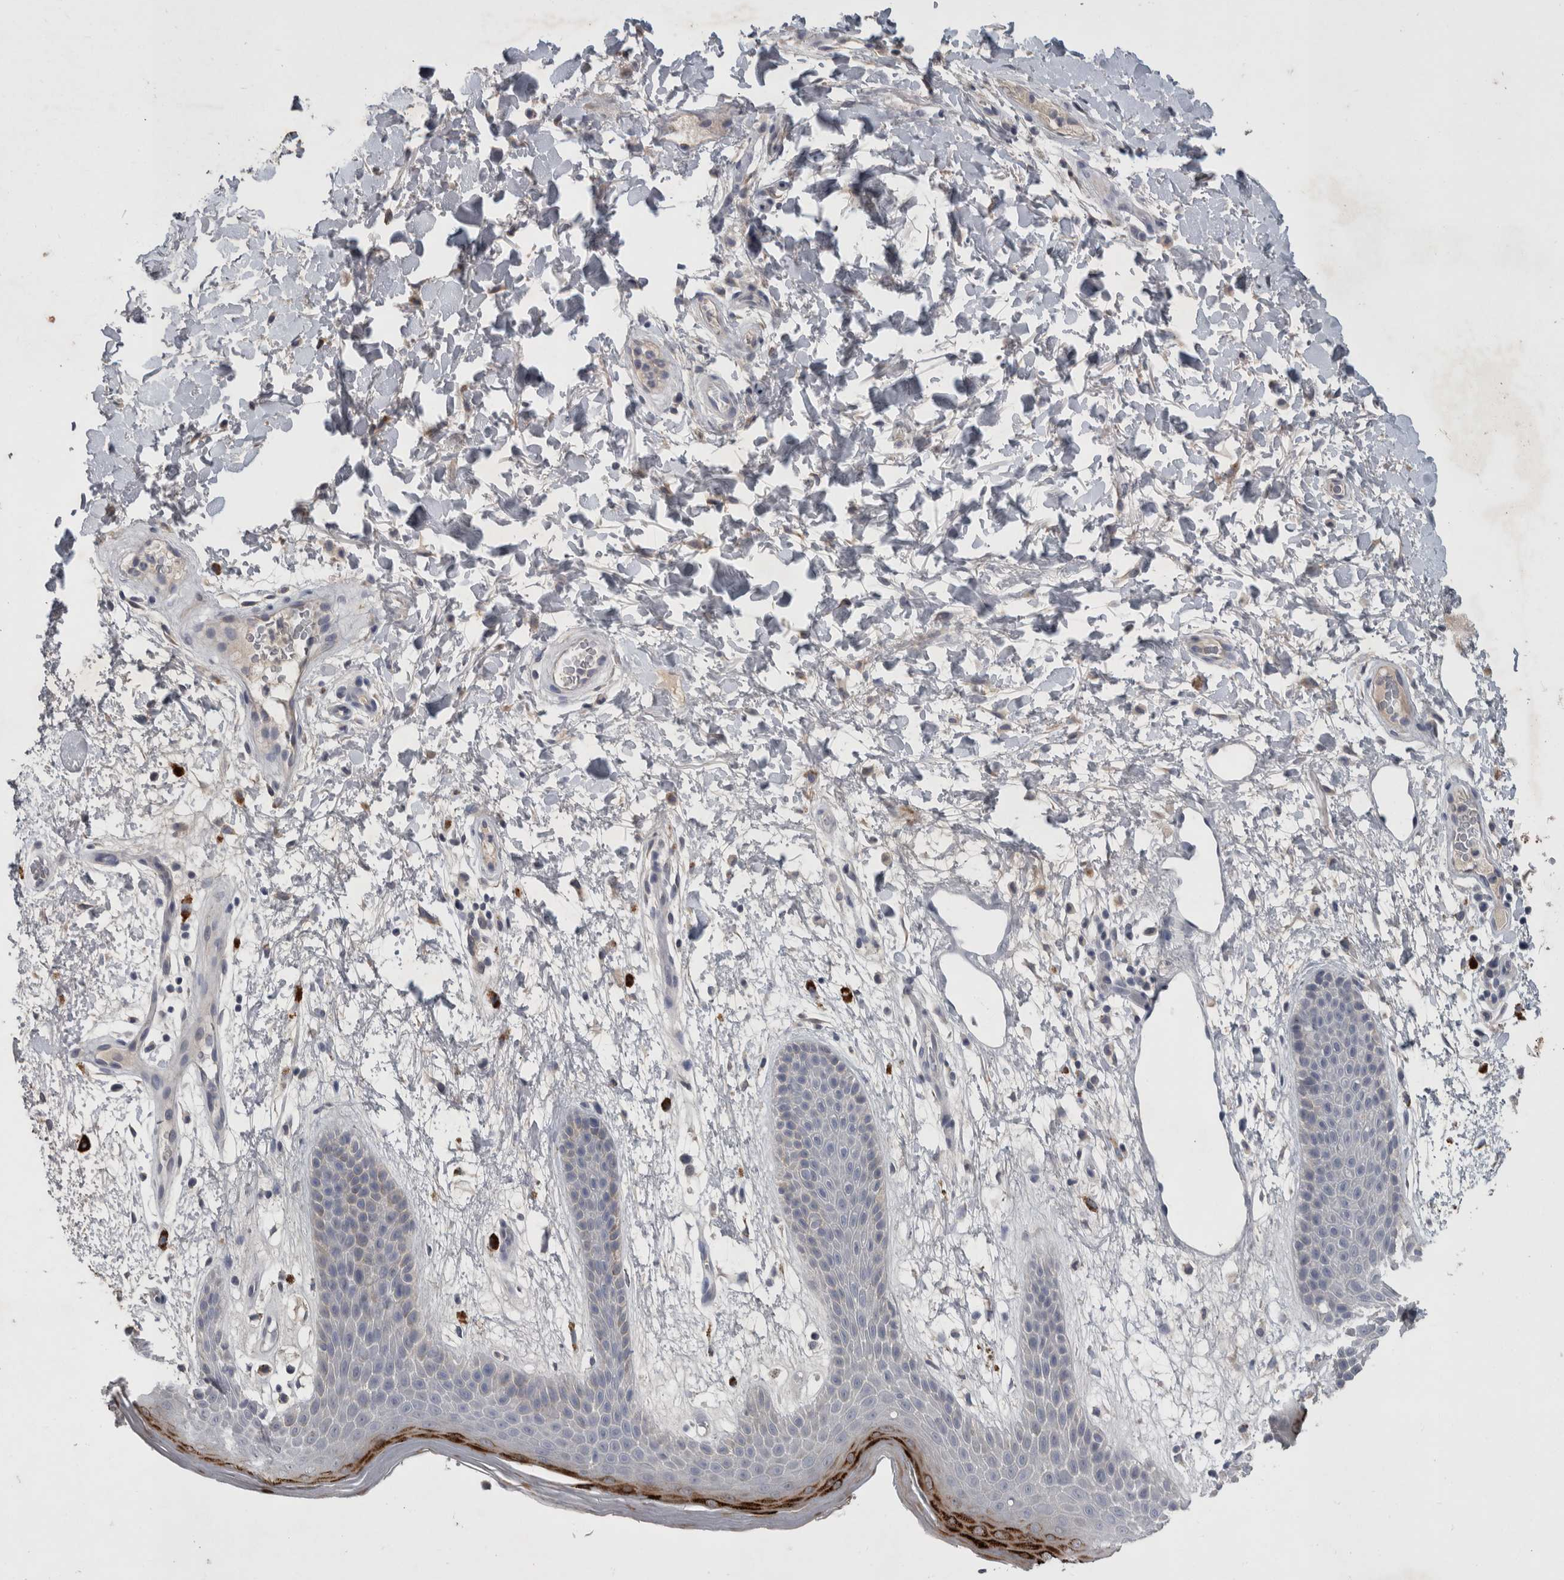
{"staining": {"intensity": "strong", "quantity": "<25%", "location": "cytoplasmic/membranous"}, "tissue": "skin", "cell_type": "Epidermal cells", "image_type": "normal", "snomed": [{"axis": "morphology", "description": "Normal tissue, NOS"}, {"axis": "topography", "description": "Anal"}], "caption": "A medium amount of strong cytoplasmic/membranous positivity is appreciated in about <25% of epidermal cells in normal skin. Nuclei are stained in blue.", "gene": "SLC22A11", "patient": {"sex": "male", "age": 74}}